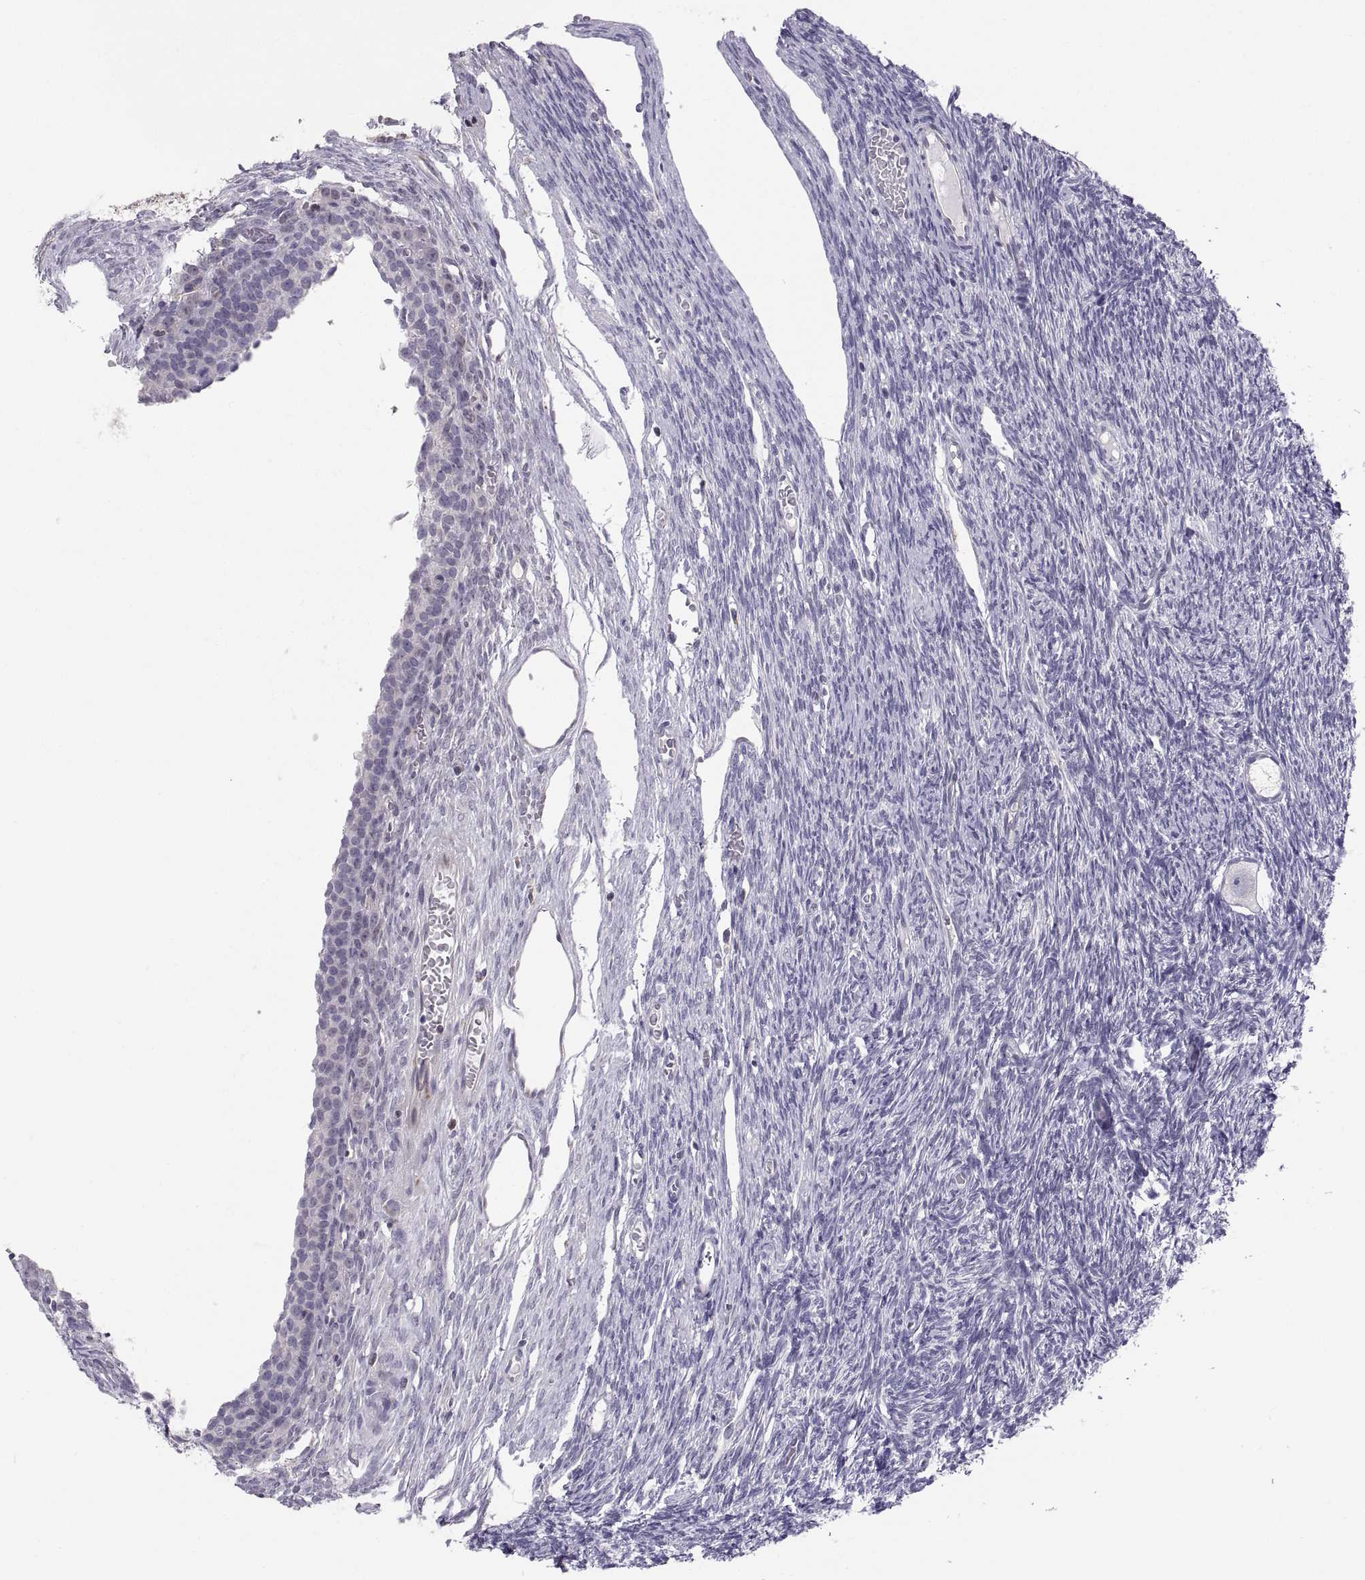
{"staining": {"intensity": "negative", "quantity": "none", "location": "none"}, "tissue": "ovary", "cell_type": "Follicle cells", "image_type": "normal", "snomed": [{"axis": "morphology", "description": "Normal tissue, NOS"}, {"axis": "topography", "description": "Ovary"}], "caption": "IHC image of normal ovary stained for a protein (brown), which displays no expression in follicle cells.", "gene": "ERO1A", "patient": {"sex": "female", "age": 27}}